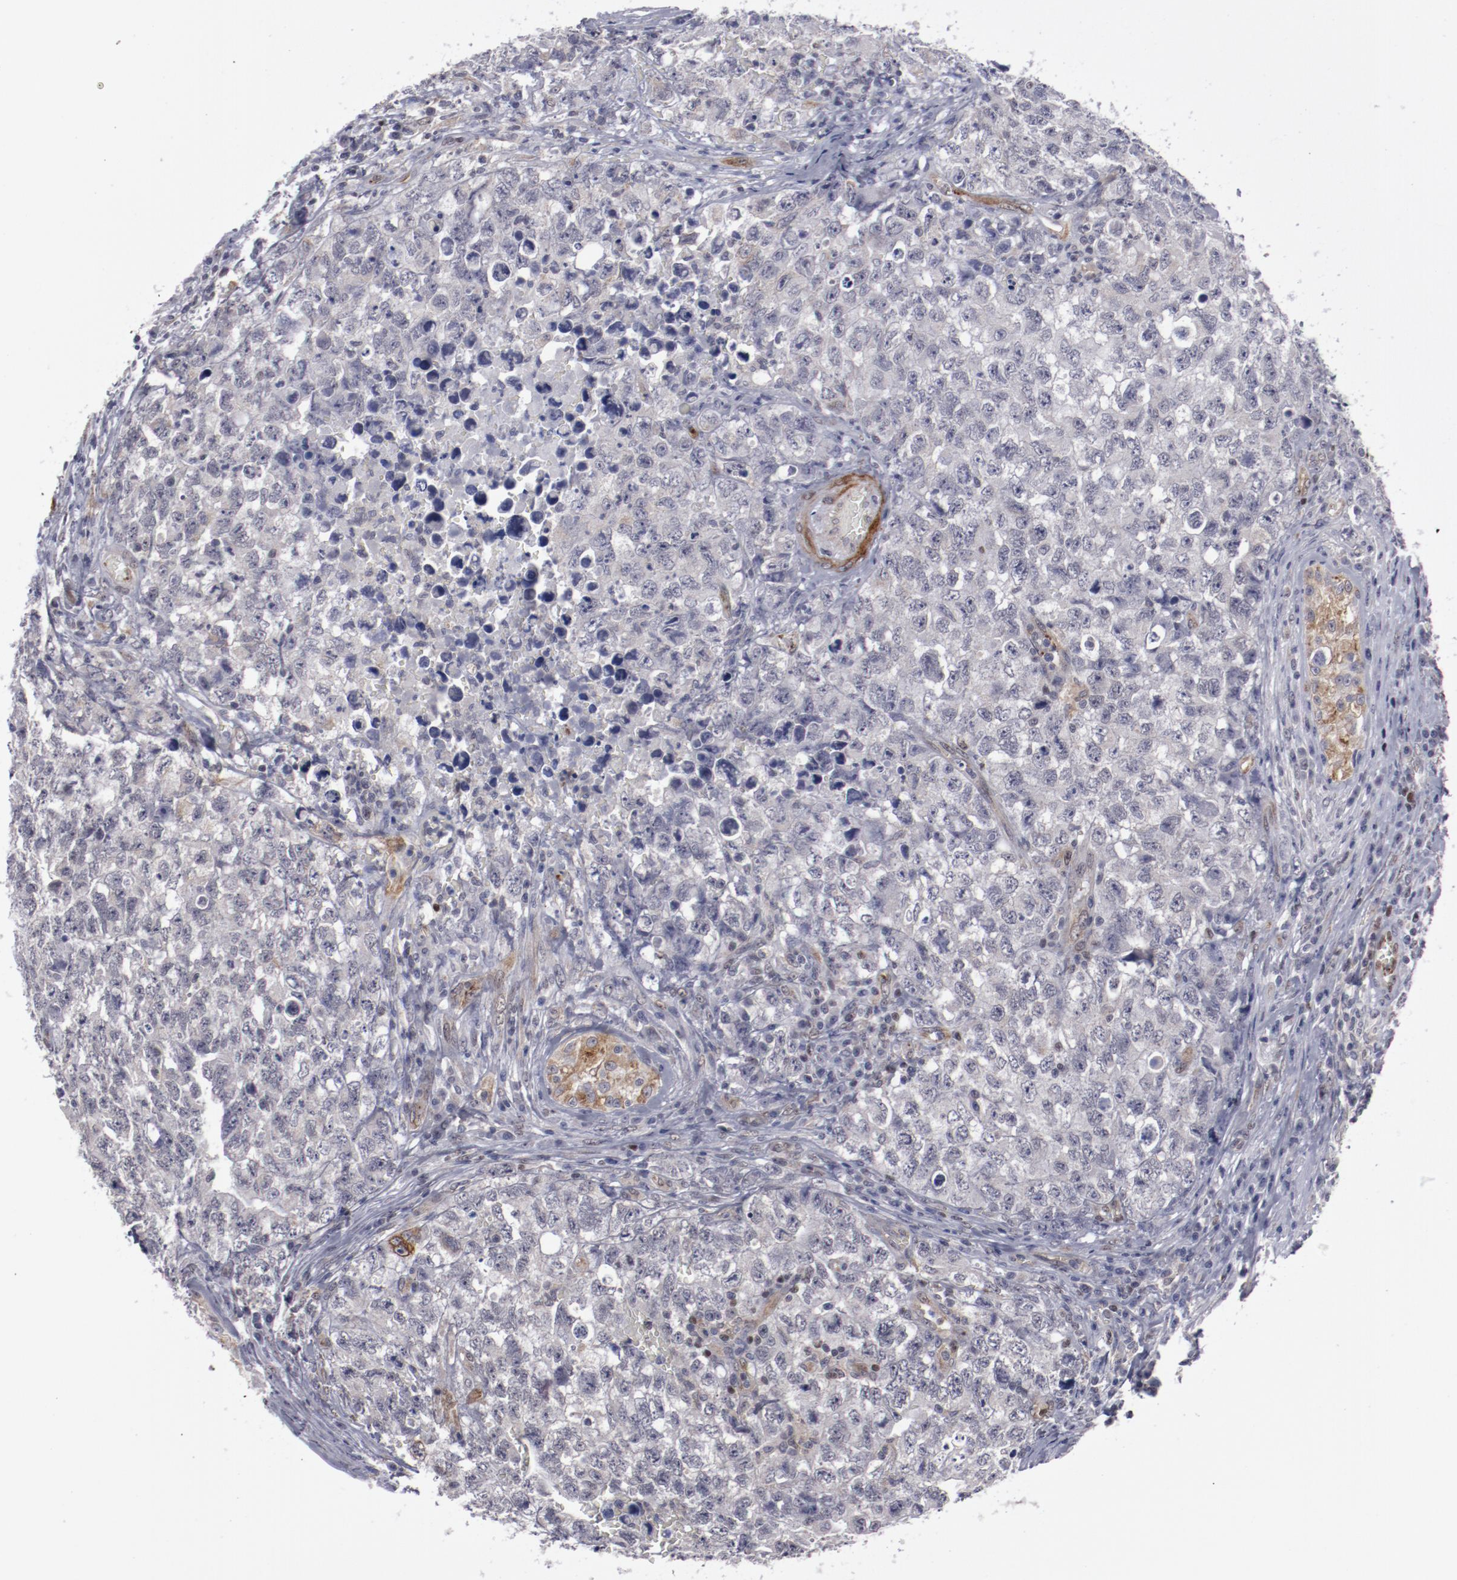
{"staining": {"intensity": "negative", "quantity": "none", "location": "none"}, "tissue": "testis cancer", "cell_type": "Tumor cells", "image_type": "cancer", "snomed": [{"axis": "morphology", "description": "Carcinoma, Embryonal, NOS"}, {"axis": "topography", "description": "Testis"}], "caption": "Immunohistochemistry (IHC) photomicrograph of neoplastic tissue: embryonal carcinoma (testis) stained with DAB exhibits no significant protein staining in tumor cells.", "gene": "LEF1", "patient": {"sex": "male", "age": 31}}